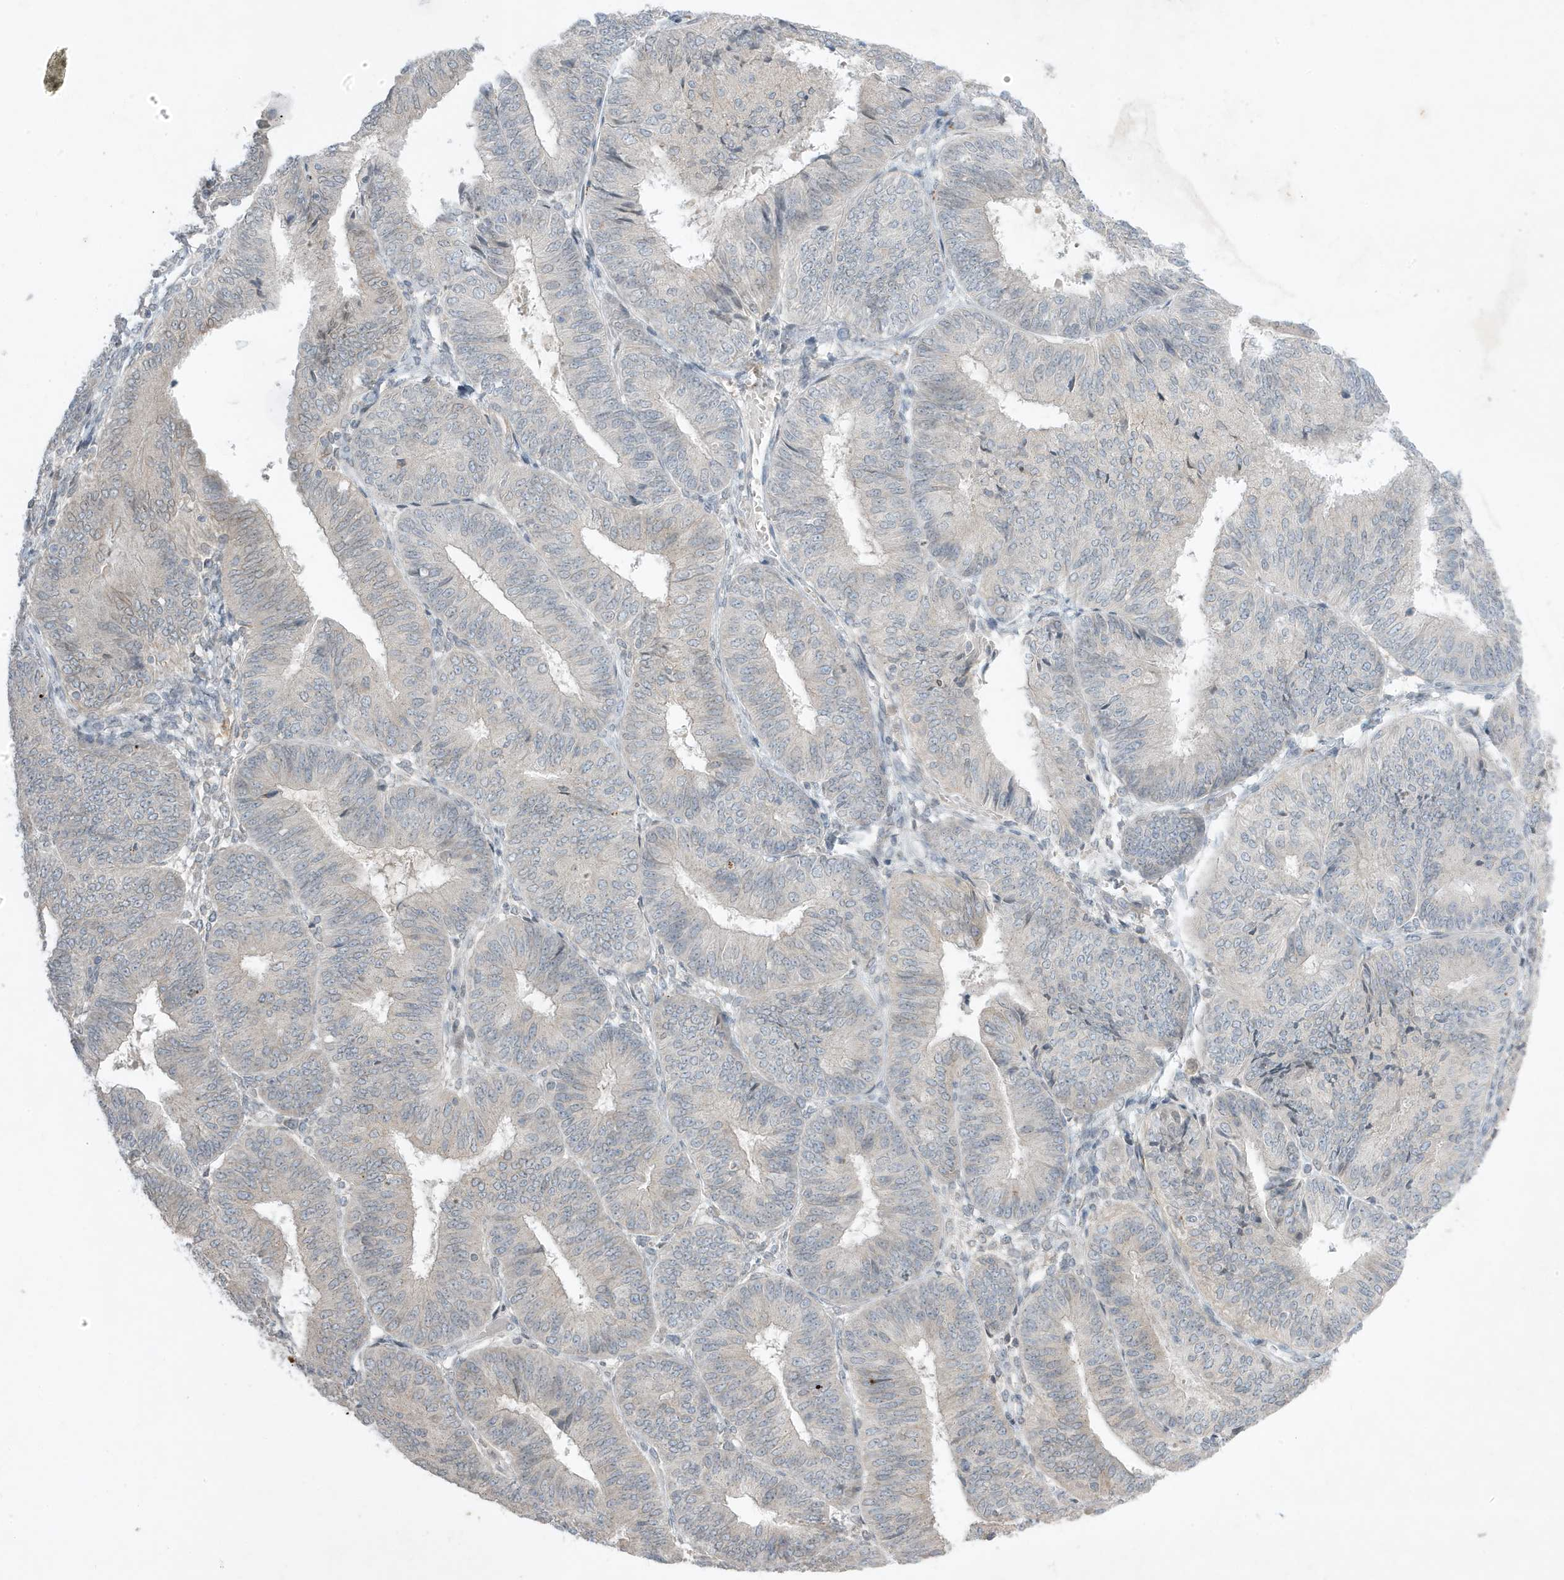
{"staining": {"intensity": "moderate", "quantity": "<25%", "location": "cytoplasmic/membranous"}, "tissue": "endometrial cancer", "cell_type": "Tumor cells", "image_type": "cancer", "snomed": [{"axis": "morphology", "description": "Adenocarcinoma, NOS"}, {"axis": "topography", "description": "Endometrium"}], "caption": "This micrograph displays endometrial cancer stained with IHC to label a protein in brown. The cytoplasmic/membranous of tumor cells show moderate positivity for the protein. Nuclei are counter-stained blue.", "gene": "FNDC1", "patient": {"sex": "female", "age": 58}}